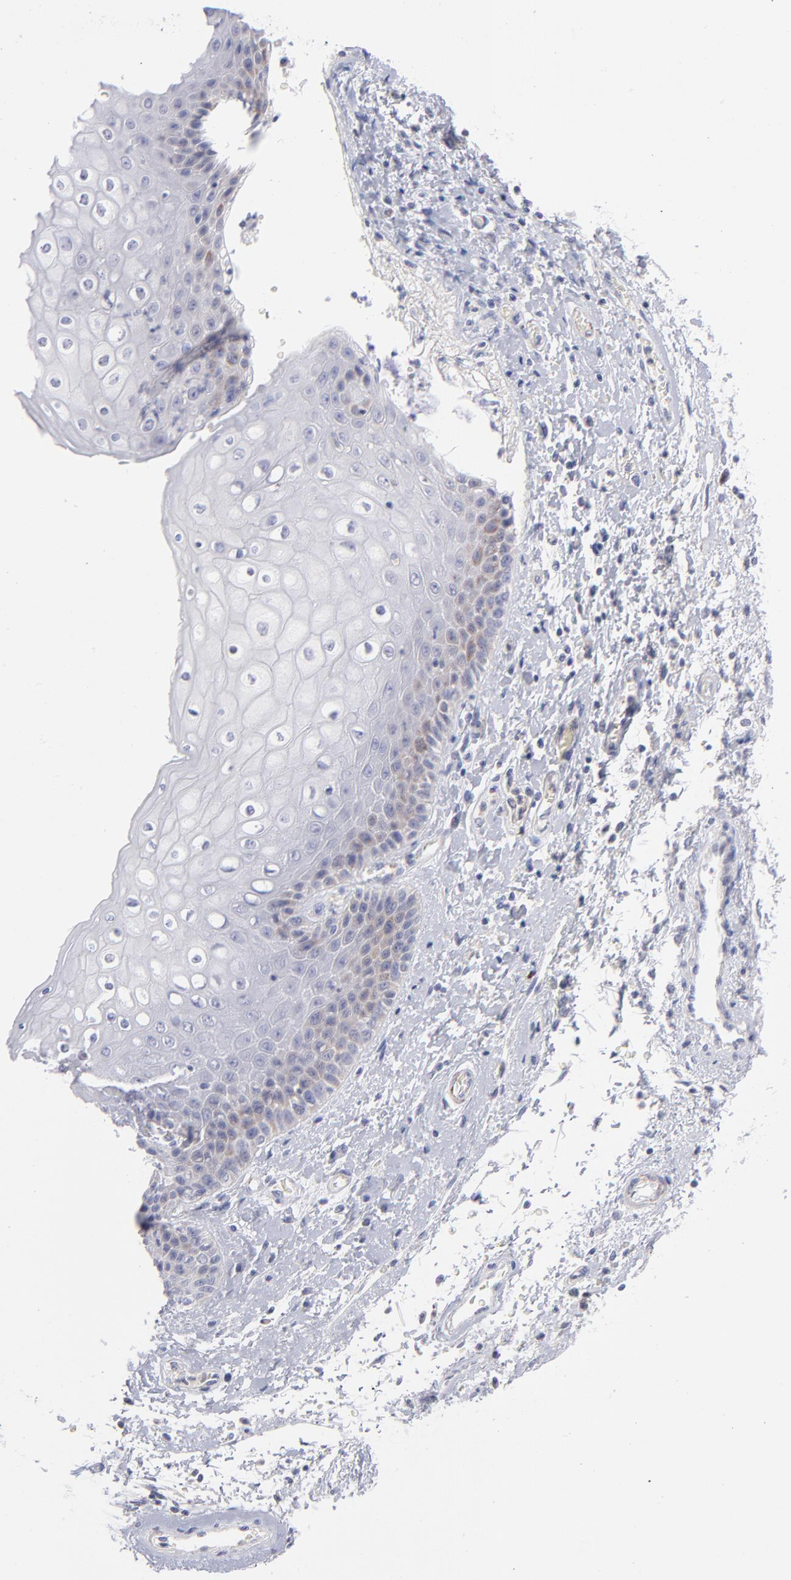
{"staining": {"intensity": "weak", "quantity": "<25%", "location": "cytoplasmic/membranous"}, "tissue": "skin", "cell_type": "Epidermal cells", "image_type": "normal", "snomed": [{"axis": "morphology", "description": "Normal tissue, NOS"}, {"axis": "topography", "description": "Anal"}], "caption": "Epidermal cells show no significant staining in benign skin. (Brightfield microscopy of DAB (3,3'-diaminobenzidine) IHC at high magnification).", "gene": "MTHFD2", "patient": {"sex": "female", "age": 46}}